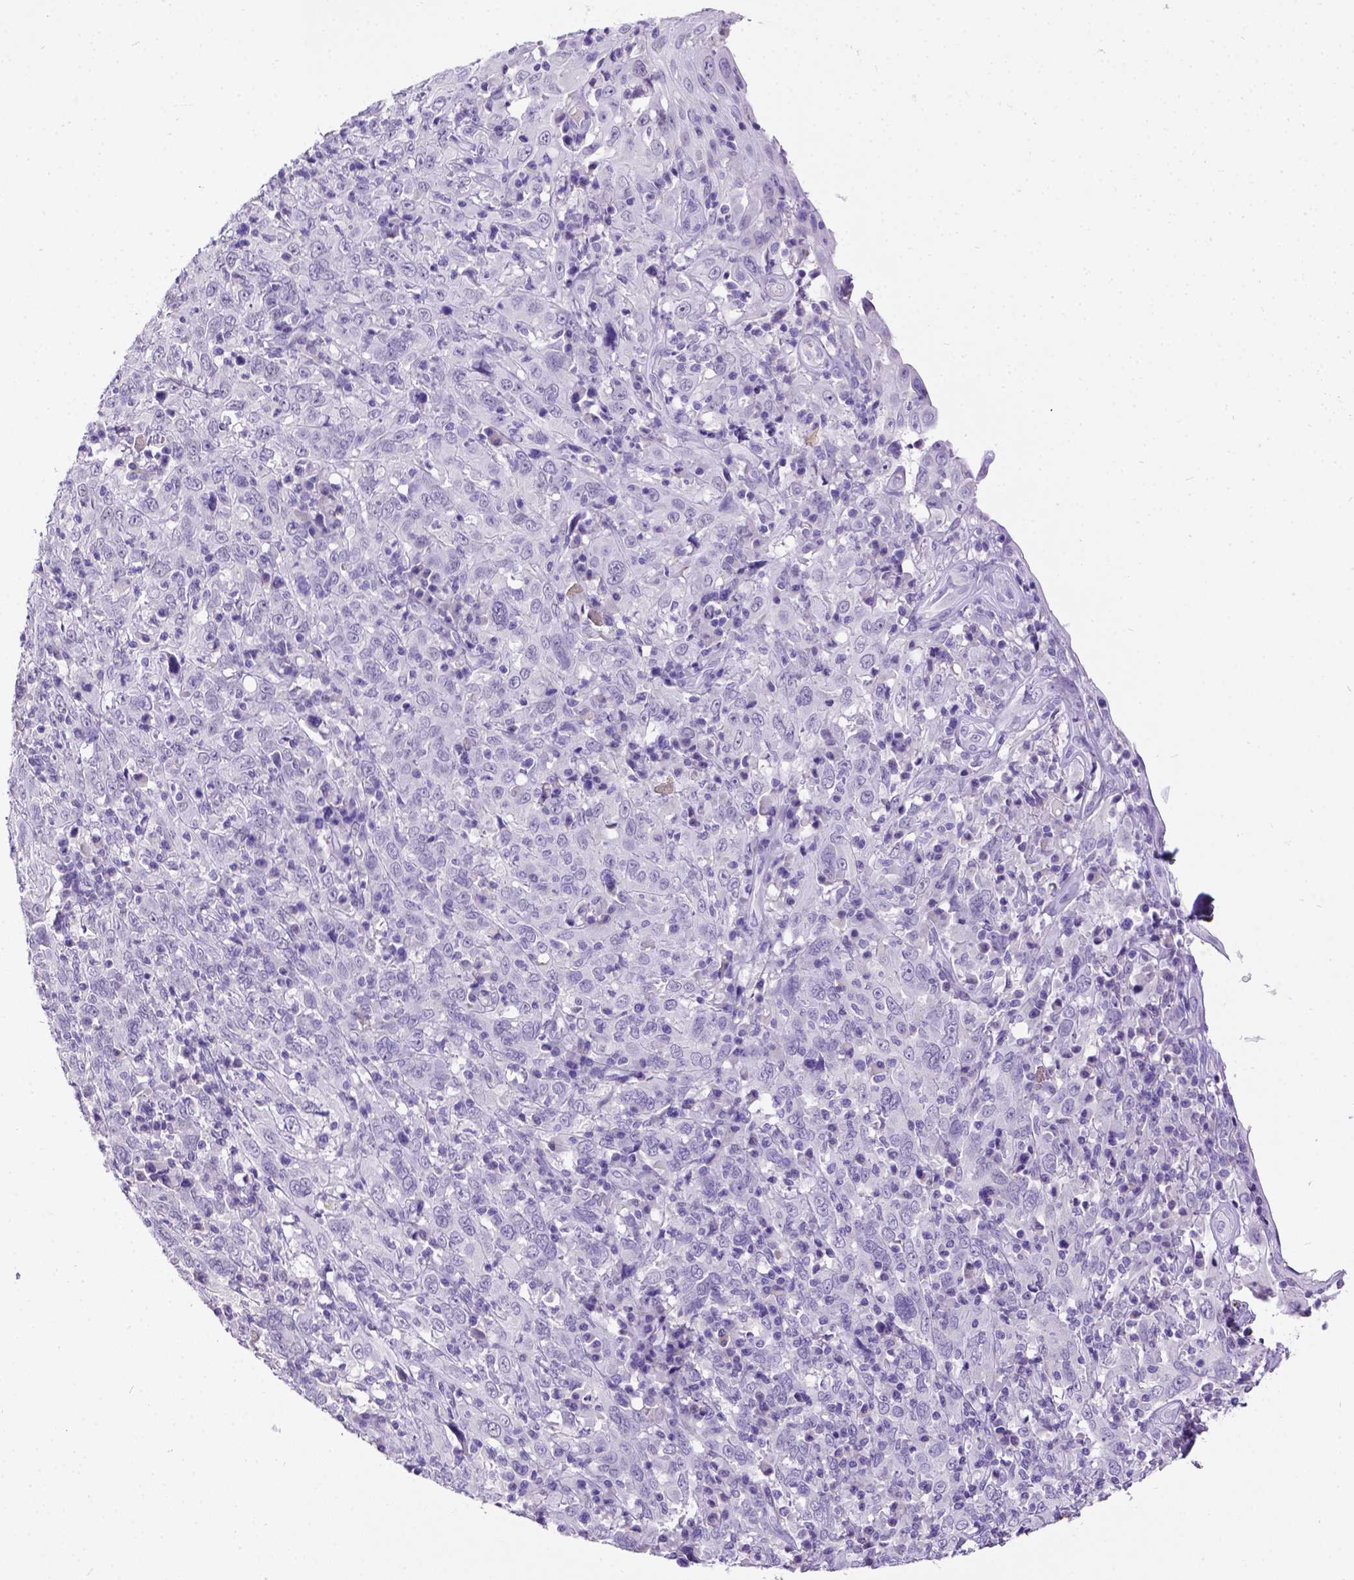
{"staining": {"intensity": "negative", "quantity": "none", "location": "none"}, "tissue": "cervical cancer", "cell_type": "Tumor cells", "image_type": "cancer", "snomed": [{"axis": "morphology", "description": "Squamous cell carcinoma, NOS"}, {"axis": "topography", "description": "Cervix"}], "caption": "Tumor cells are negative for brown protein staining in cervical squamous cell carcinoma.", "gene": "ESR1", "patient": {"sex": "female", "age": 46}}